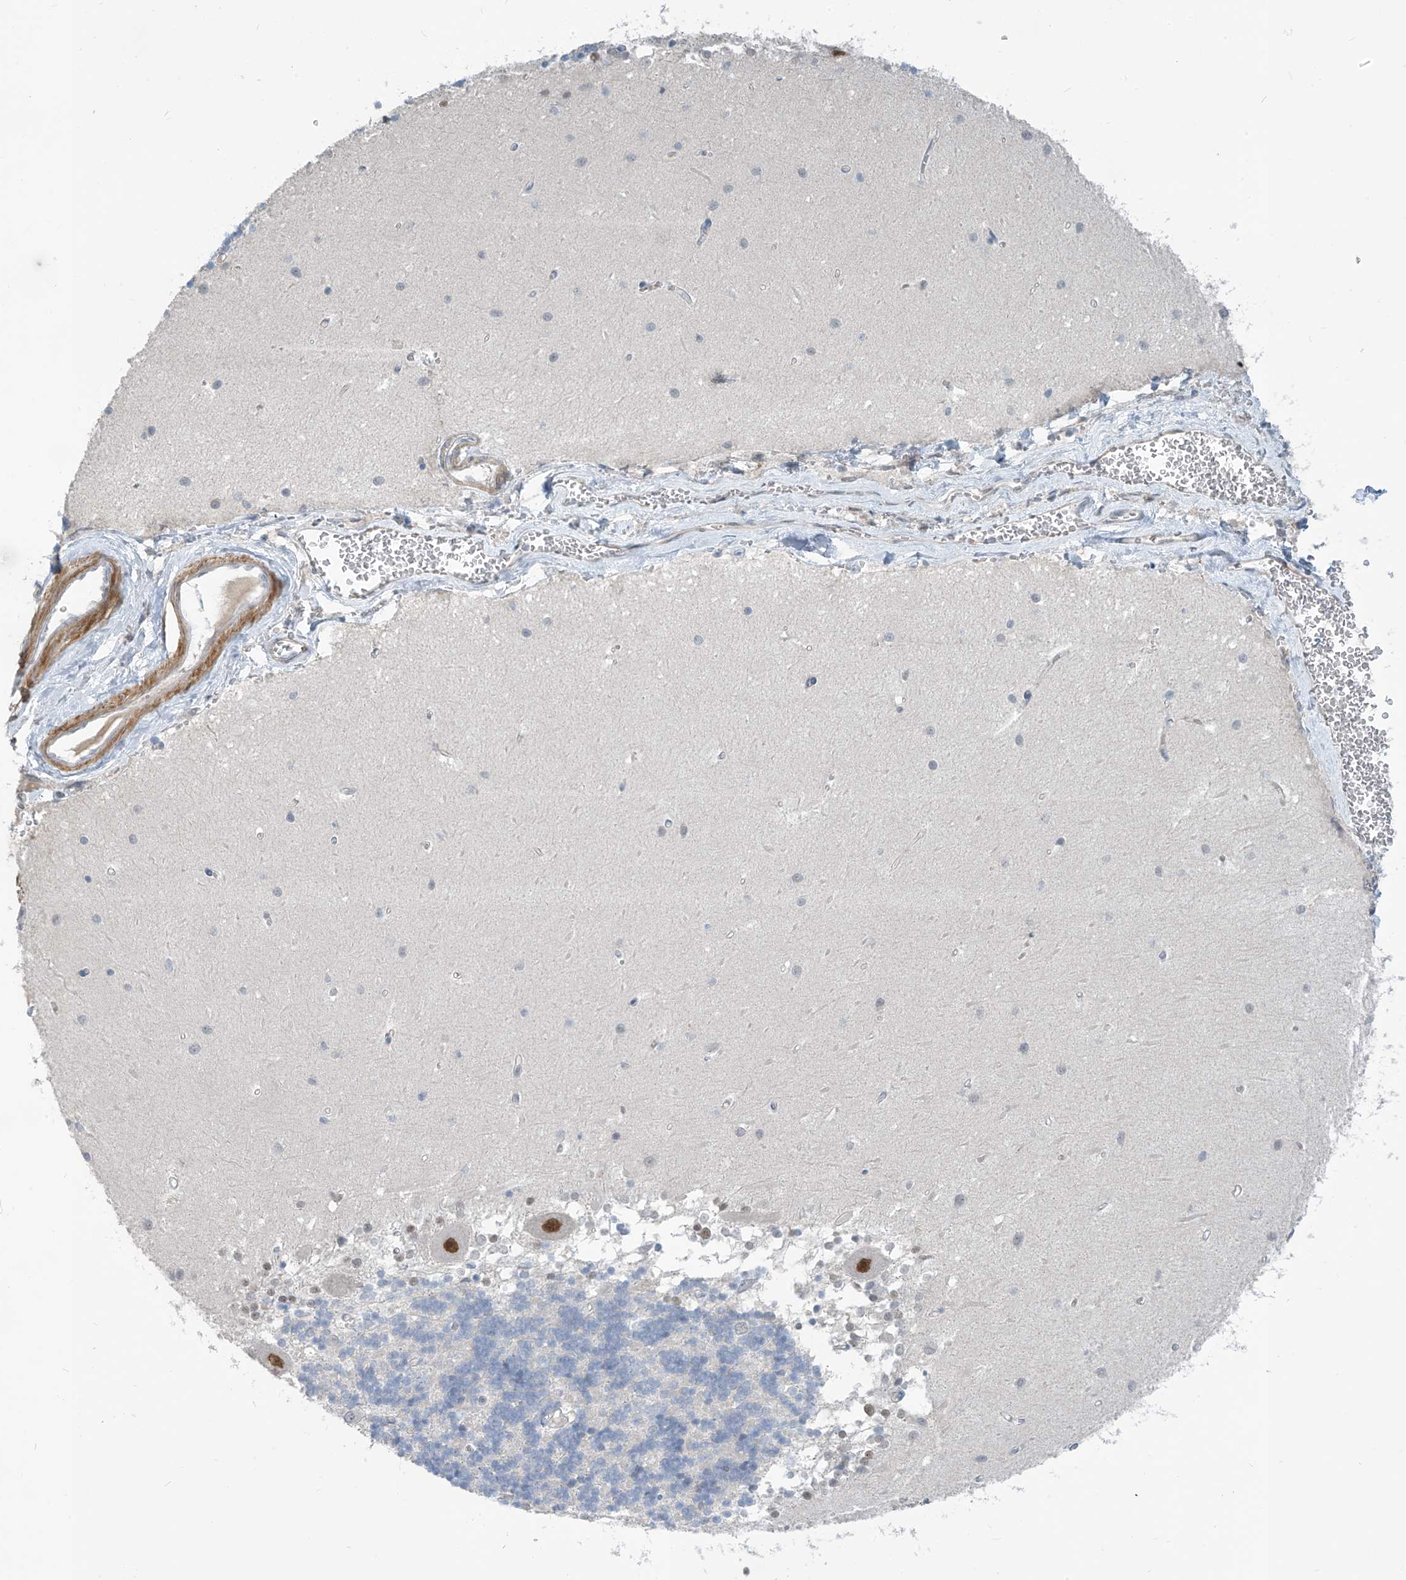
{"staining": {"intensity": "negative", "quantity": "none", "location": "none"}, "tissue": "cerebellum", "cell_type": "Cells in granular layer", "image_type": "normal", "snomed": [{"axis": "morphology", "description": "Normal tissue, NOS"}, {"axis": "topography", "description": "Cerebellum"}], "caption": "Immunohistochemistry (IHC) photomicrograph of benign cerebellum: cerebellum stained with DAB (3,3'-diaminobenzidine) displays no significant protein expression in cells in granular layer.", "gene": "METAP1D", "patient": {"sex": "male", "age": 37}}